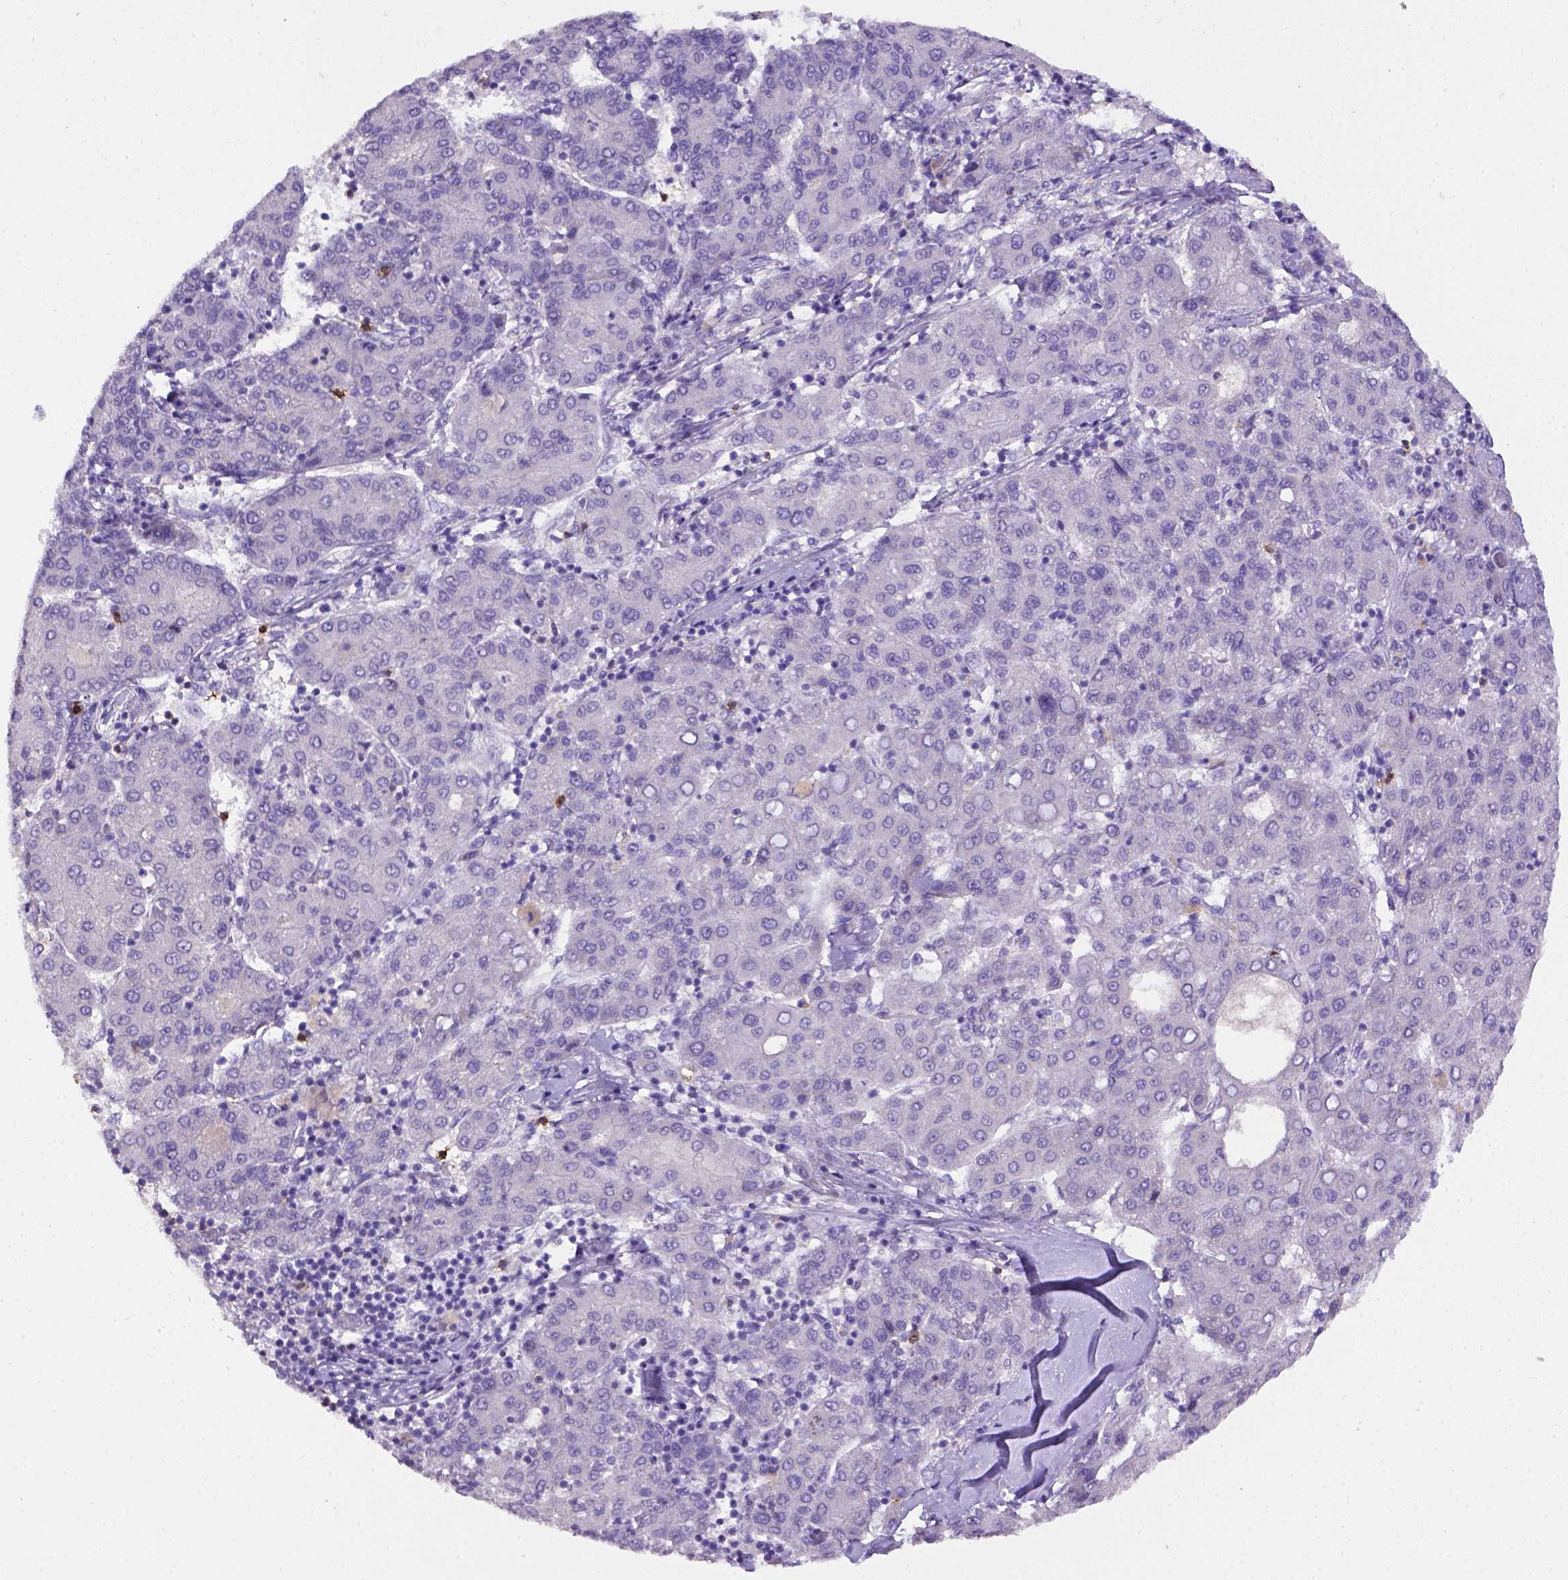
{"staining": {"intensity": "negative", "quantity": "none", "location": "none"}, "tissue": "liver cancer", "cell_type": "Tumor cells", "image_type": "cancer", "snomed": [{"axis": "morphology", "description": "Carcinoma, Hepatocellular, NOS"}, {"axis": "topography", "description": "Liver"}], "caption": "Immunohistochemistry photomicrograph of human liver cancer stained for a protein (brown), which exhibits no staining in tumor cells. Nuclei are stained in blue.", "gene": "B3GAT1", "patient": {"sex": "male", "age": 65}}